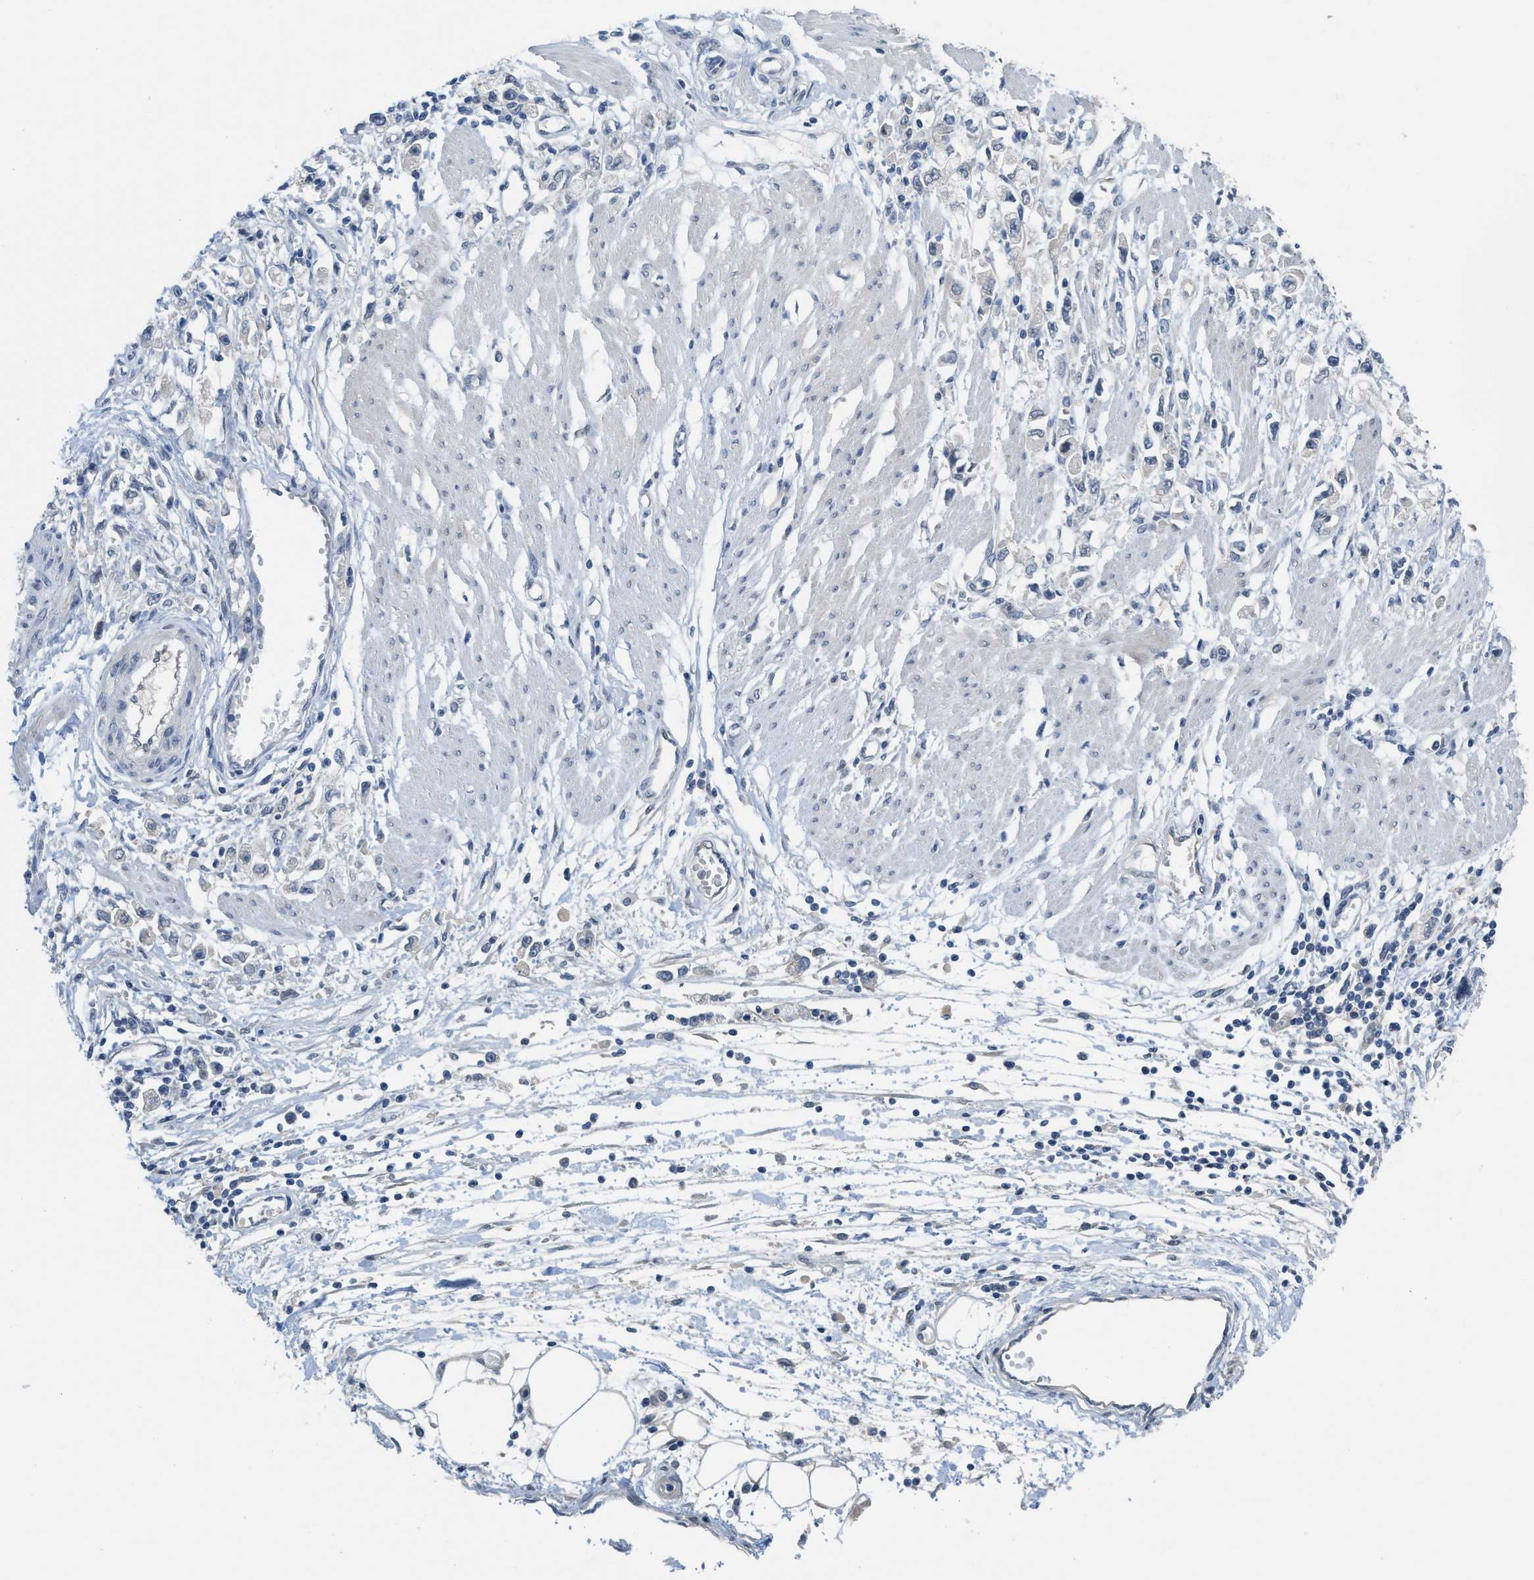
{"staining": {"intensity": "negative", "quantity": "none", "location": "none"}, "tissue": "stomach cancer", "cell_type": "Tumor cells", "image_type": "cancer", "snomed": [{"axis": "morphology", "description": "Adenocarcinoma, NOS"}, {"axis": "topography", "description": "Stomach"}], "caption": "Immunohistochemistry micrograph of neoplastic tissue: human adenocarcinoma (stomach) stained with DAB shows no significant protein positivity in tumor cells.", "gene": "TNFAIP1", "patient": {"sex": "female", "age": 59}}